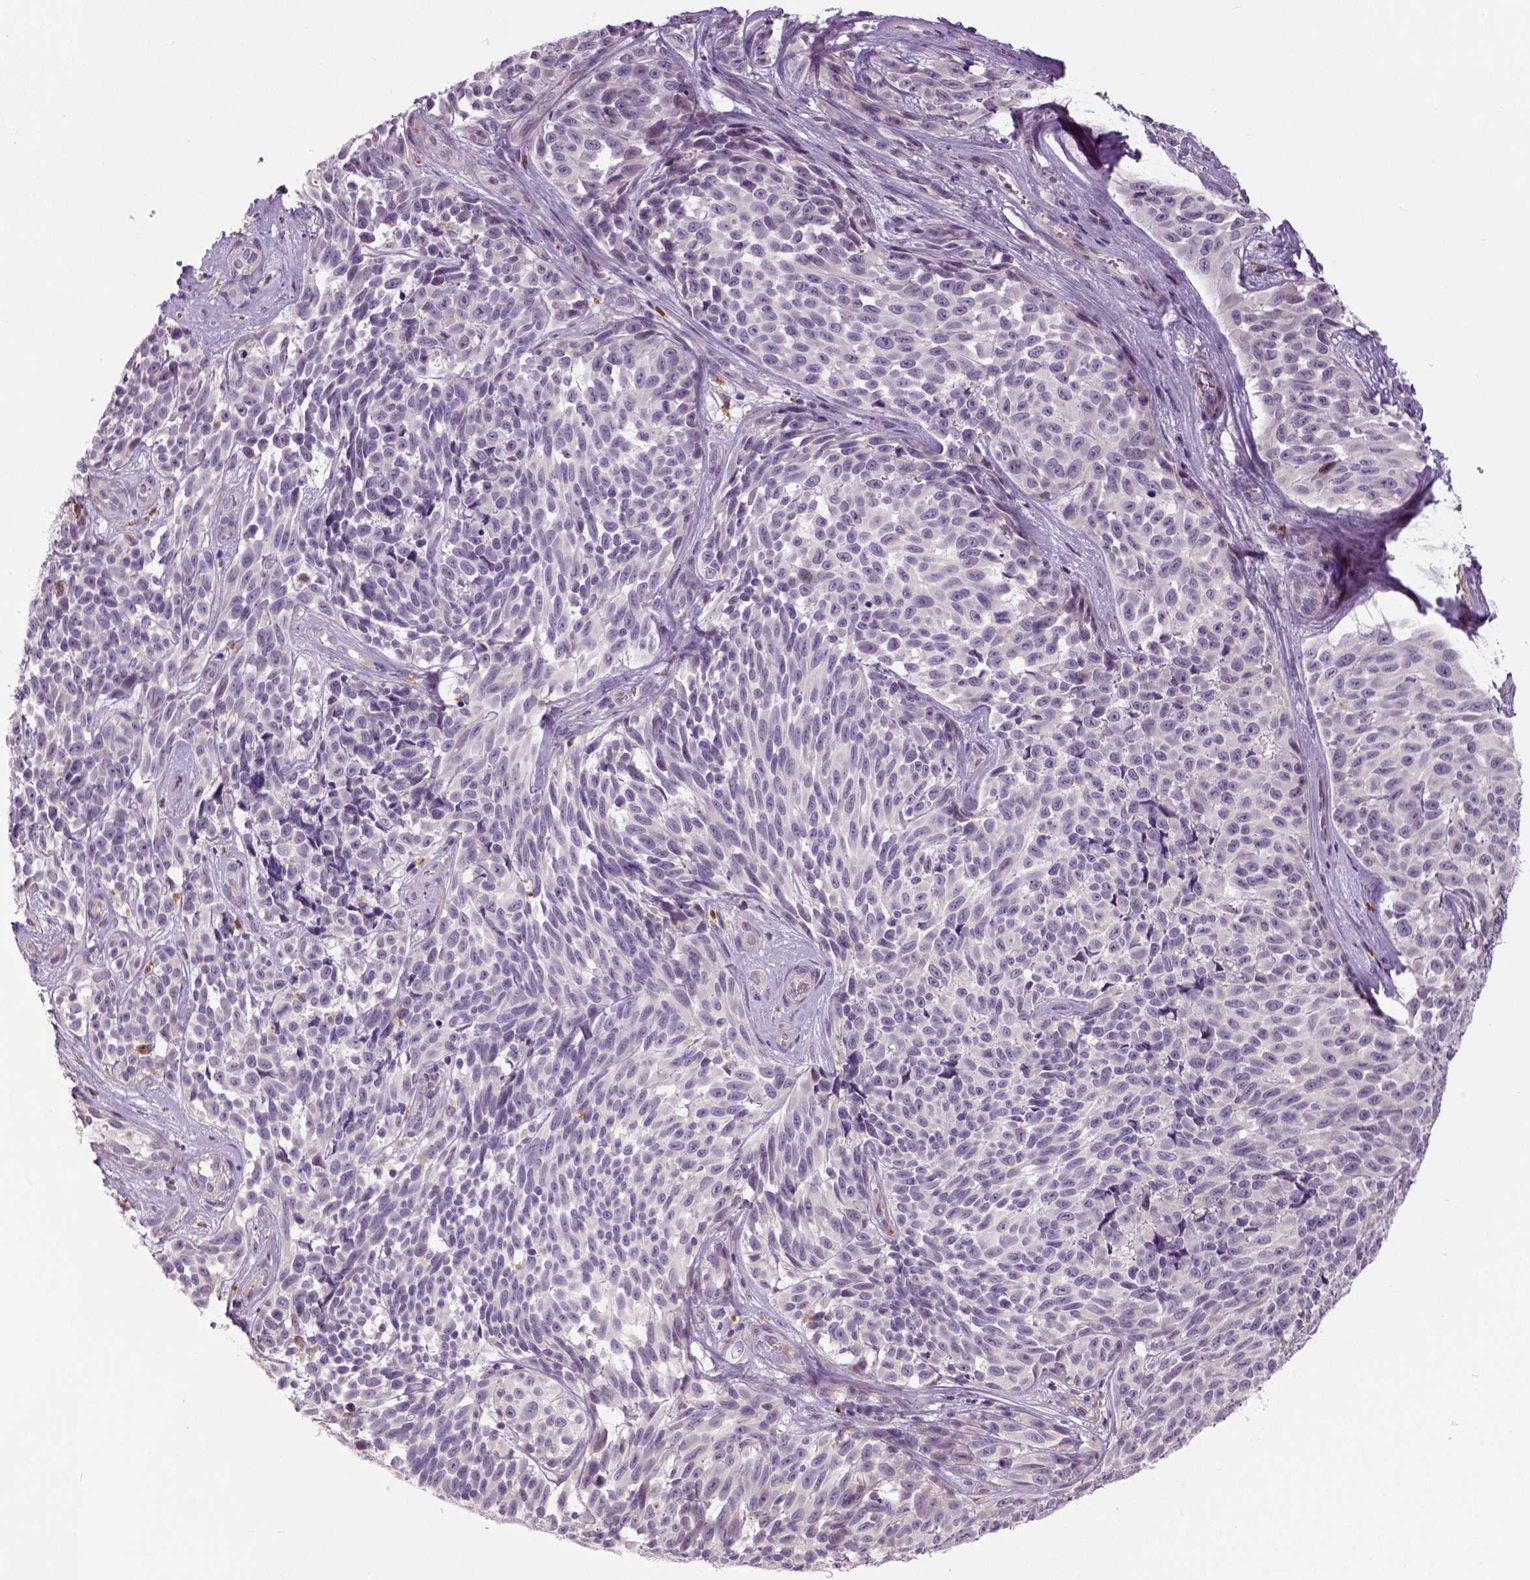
{"staining": {"intensity": "negative", "quantity": "none", "location": "none"}, "tissue": "melanoma", "cell_type": "Tumor cells", "image_type": "cancer", "snomed": [{"axis": "morphology", "description": "Malignant melanoma, NOS"}, {"axis": "topography", "description": "Skin"}], "caption": "Immunohistochemical staining of human malignant melanoma reveals no significant expression in tumor cells.", "gene": "NECAB1", "patient": {"sex": "female", "age": 88}}